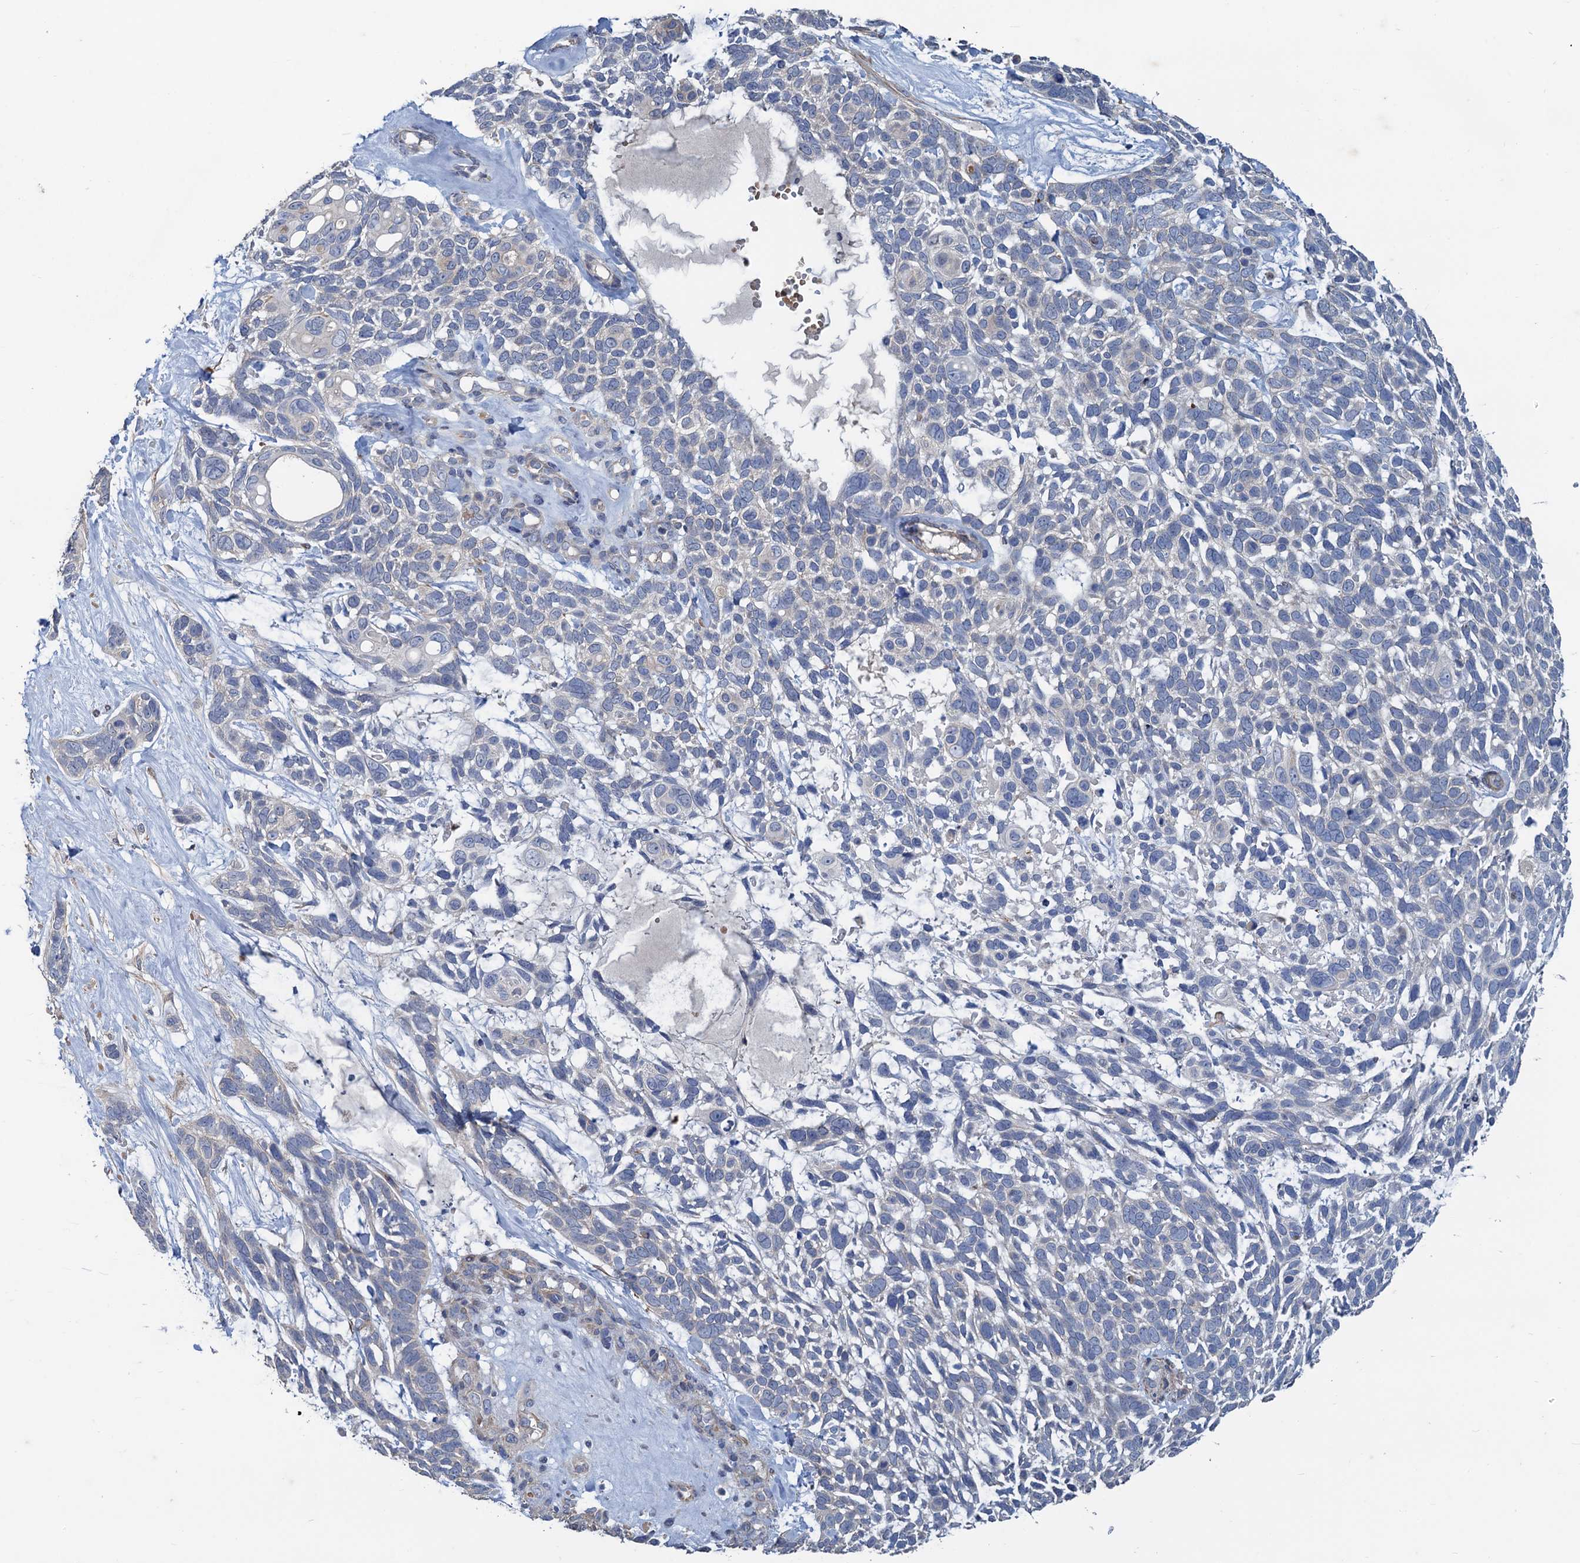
{"staining": {"intensity": "negative", "quantity": "none", "location": "none"}, "tissue": "skin cancer", "cell_type": "Tumor cells", "image_type": "cancer", "snomed": [{"axis": "morphology", "description": "Basal cell carcinoma"}, {"axis": "topography", "description": "Skin"}], "caption": "High magnification brightfield microscopy of skin cancer (basal cell carcinoma) stained with DAB (3,3'-diaminobenzidine) (brown) and counterstained with hematoxylin (blue): tumor cells show no significant expression. (Brightfield microscopy of DAB (3,3'-diaminobenzidine) immunohistochemistry (IHC) at high magnification).", "gene": "SMCO3", "patient": {"sex": "male", "age": 88}}